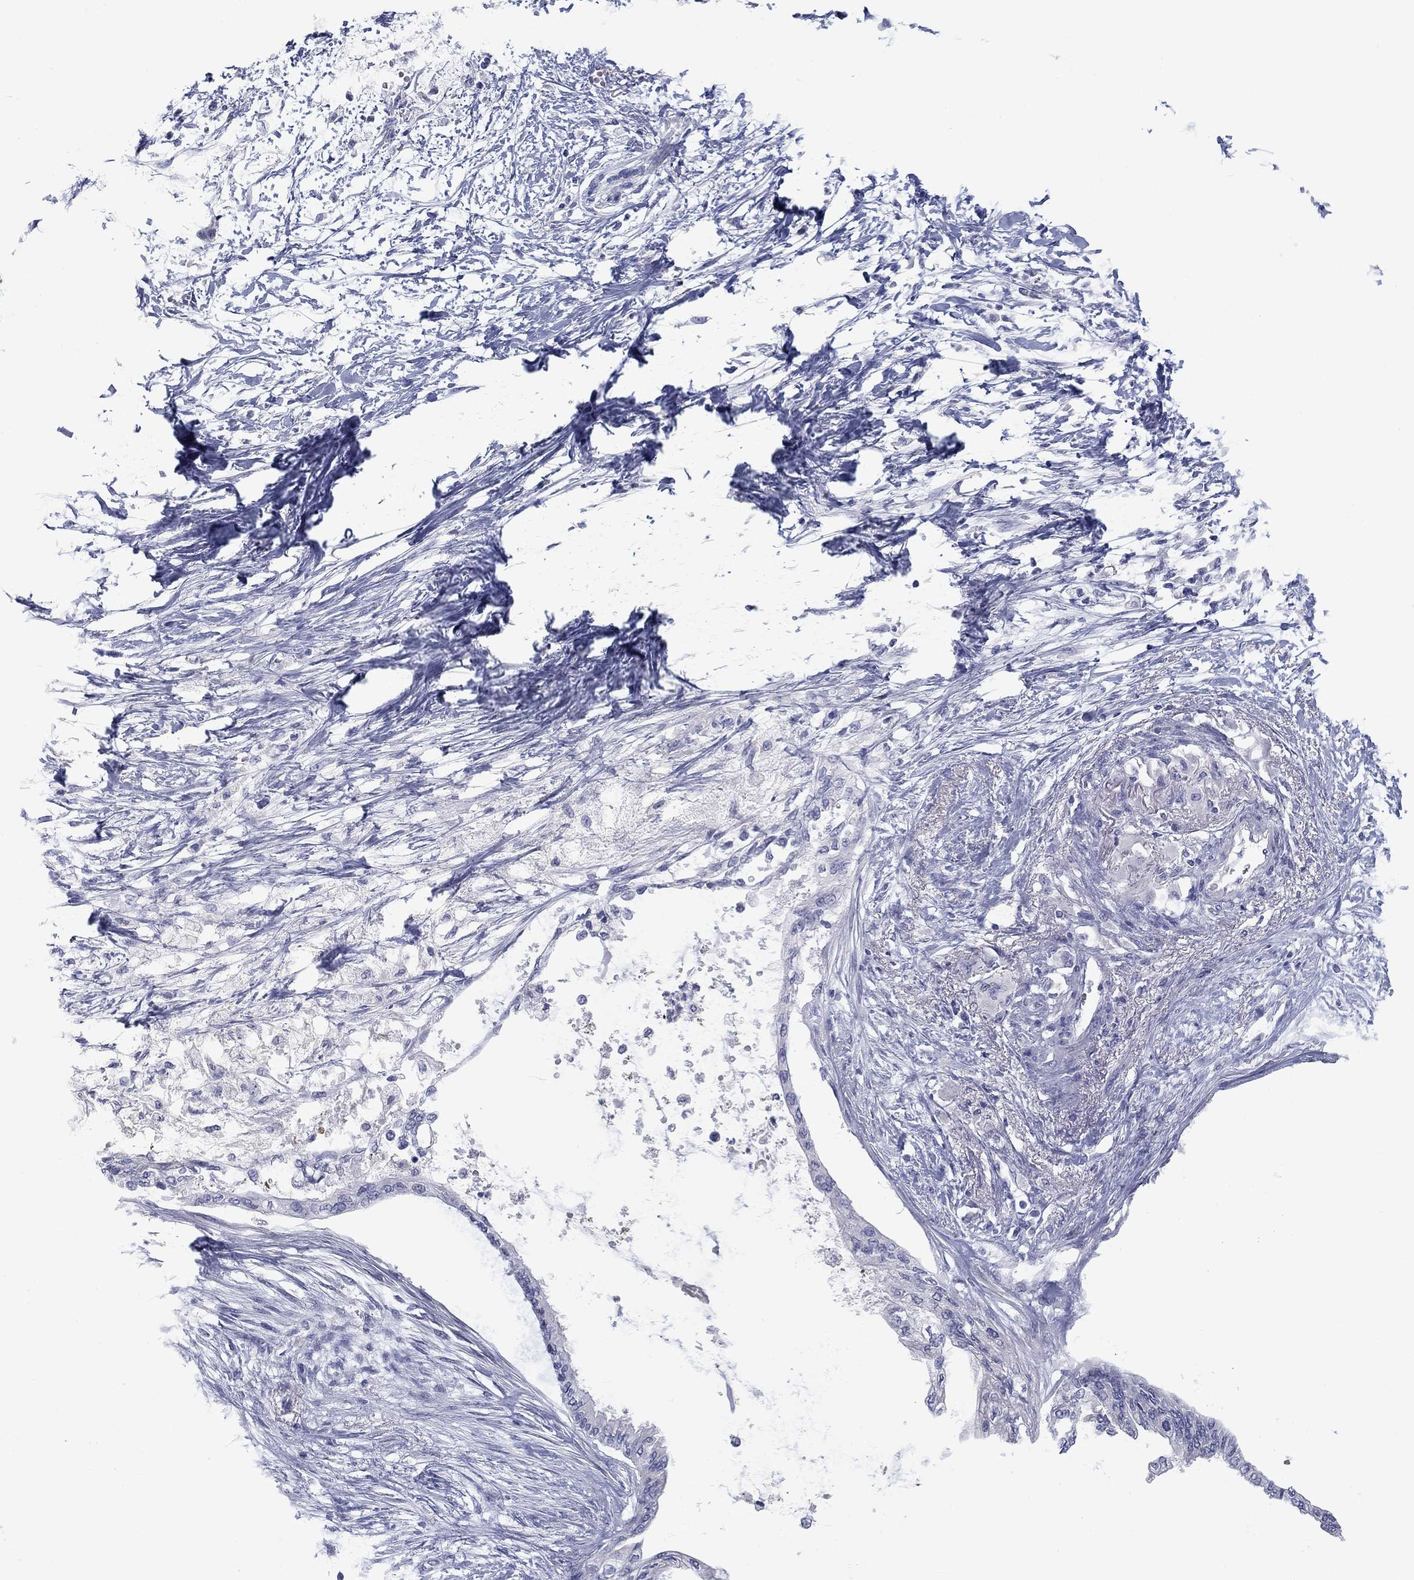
{"staining": {"intensity": "negative", "quantity": "none", "location": "none"}, "tissue": "pancreatic cancer", "cell_type": "Tumor cells", "image_type": "cancer", "snomed": [{"axis": "morphology", "description": "Normal tissue, NOS"}, {"axis": "morphology", "description": "Adenocarcinoma, NOS"}, {"axis": "topography", "description": "Pancreas"}, {"axis": "topography", "description": "Duodenum"}], "caption": "Pancreatic adenocarcinoma was stained to show a protein in brown. There is no significant expression in tumor cells. The staining was performed using DAB (3,3'-diaminobenzidine) to visualize the protein expression in brown, while the nuclei were stained in blue with hematoxylin (Magnification: 20x).", "gene": "CALB1", "patient": {"sex": "female", "age": 60}}